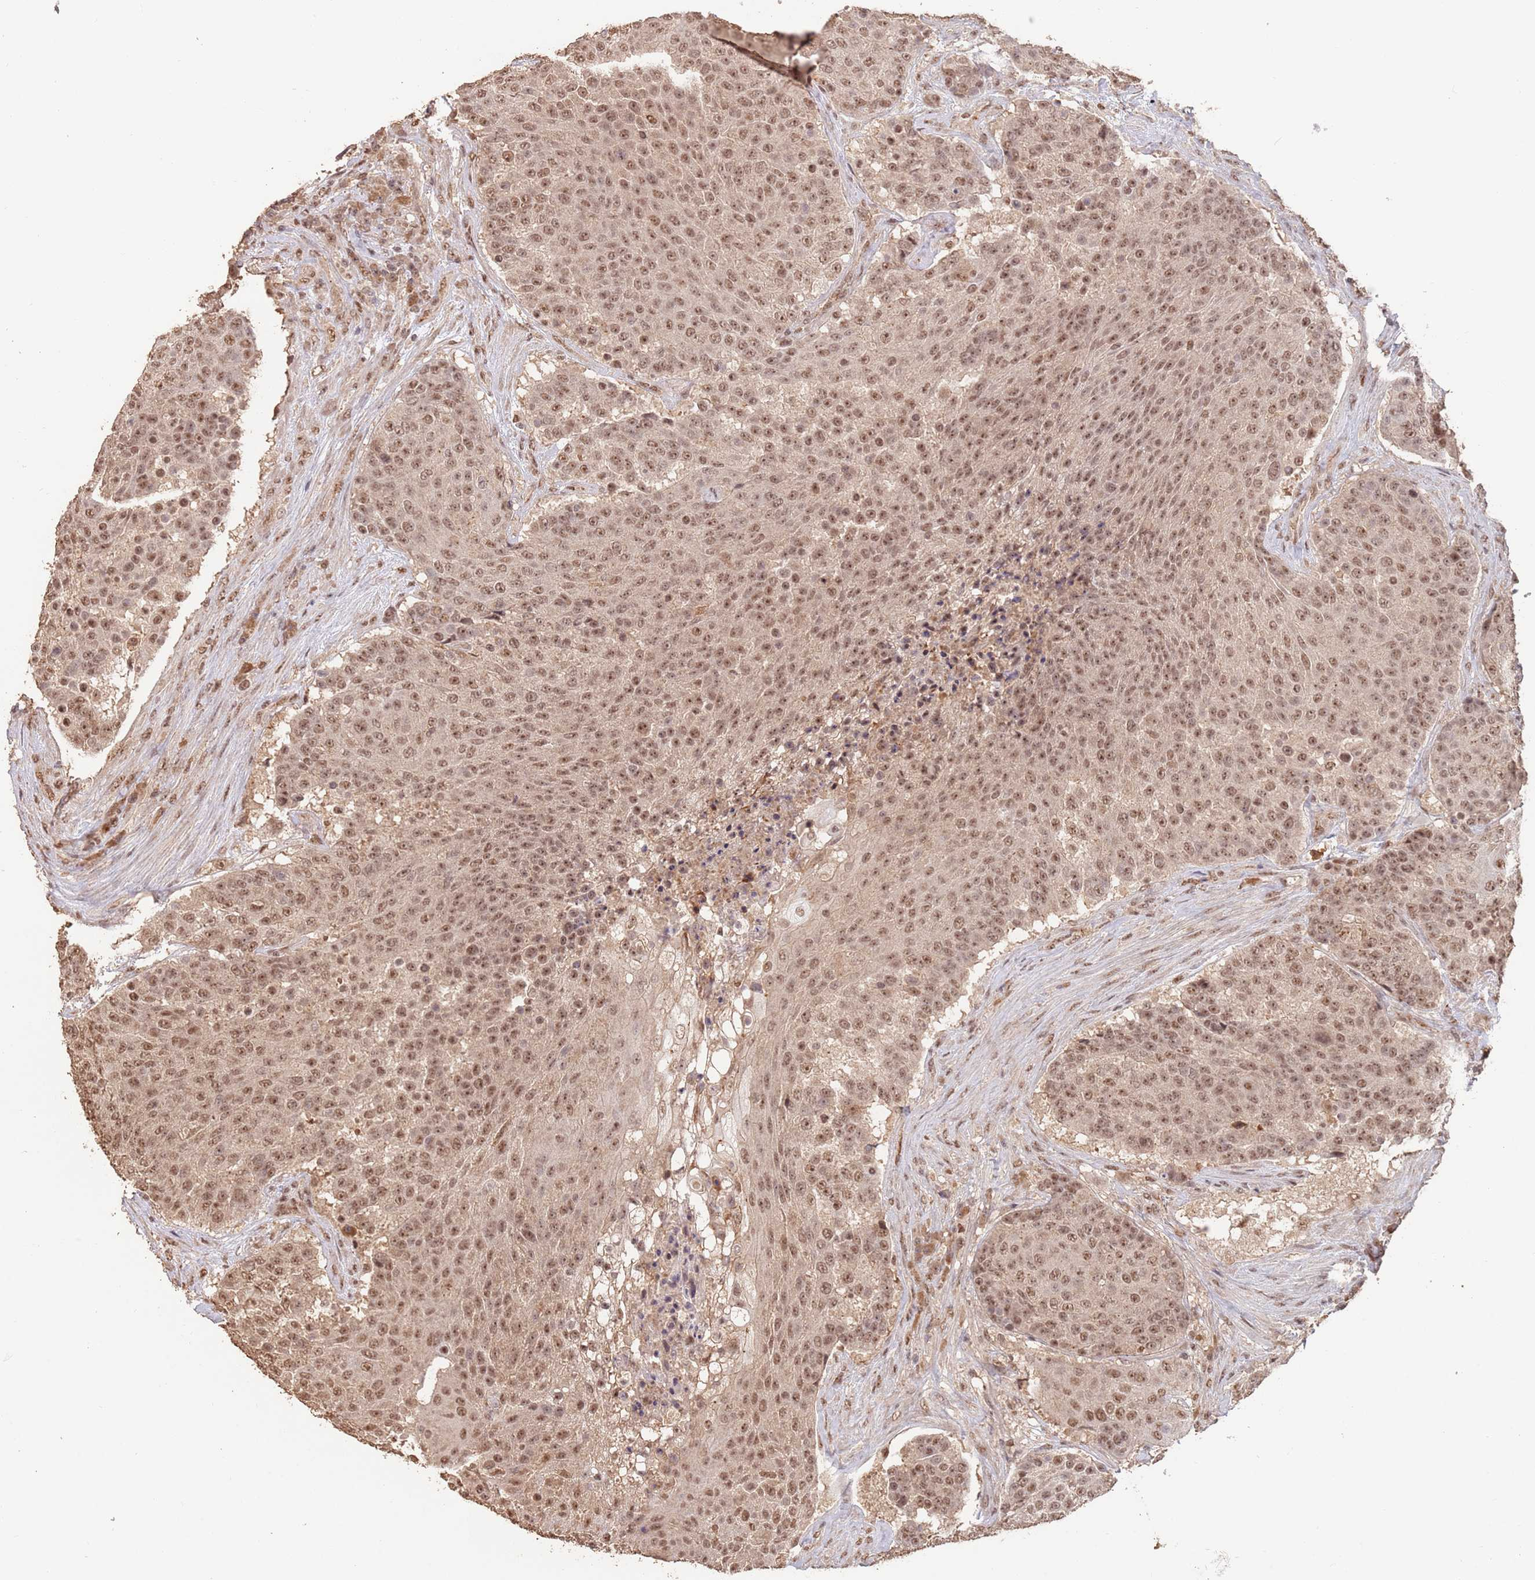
{"staining": {"intensity": "moderate", "quantity": ">75%", "location": "nuclear"}, "tissue": "urothelial cancer", "cell_type": "Tumor cells", "image_type": "cancer", "snomed": [{"axis": "morphology", "description": "Urothelial carcinoma, High grade"}, {"axis": "topography", "description": "Urinary bladder"}], "caption": "A medium amount of moderate nuclear staining is present in about >75% of tumor cells in urothelial cancer tissue.", "gene": "RFXANK", "patient": {"sex": "female", "age": 63}}